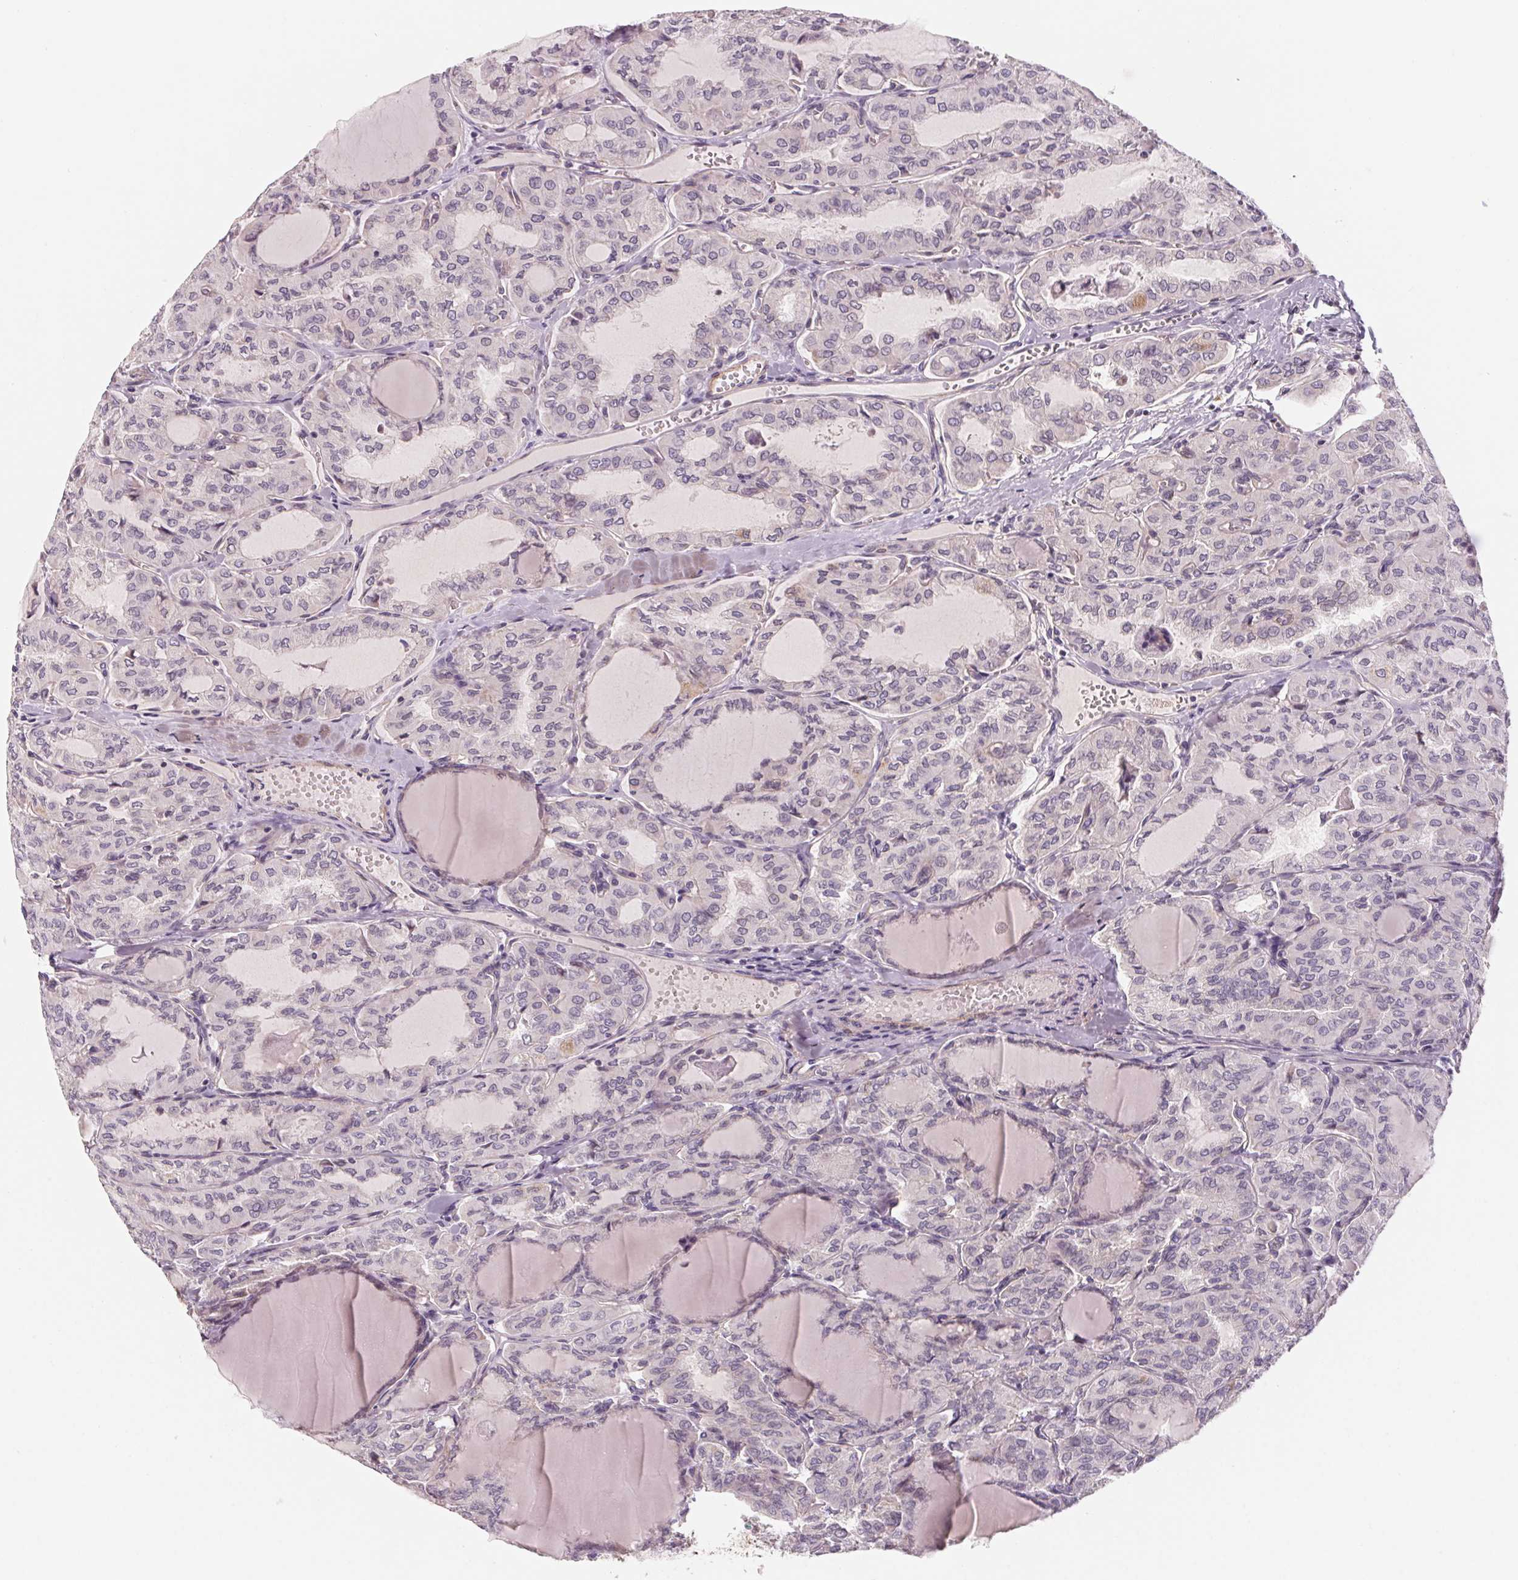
{"staining": {"intensity": "negative", "quantity": "none", "location": "none"}, "tissue": "thyroid cancer", "cell_type": "Tumor cells", "image_type": "cancer", "snomed": [{"axis": "morphology", "description": "Papillary adenocarcinoma, NOS"}, {"axis": "topography", "description": "Thyroid gland"}], "caption": "High power microscopy histopathology image of an IHC histopathology image of thyroid papillary adenocarcinoma, revealing no significant positivity in tumor cells.", "gene": "CCDC112", "patient": {"sex": "male", "age": 20}}